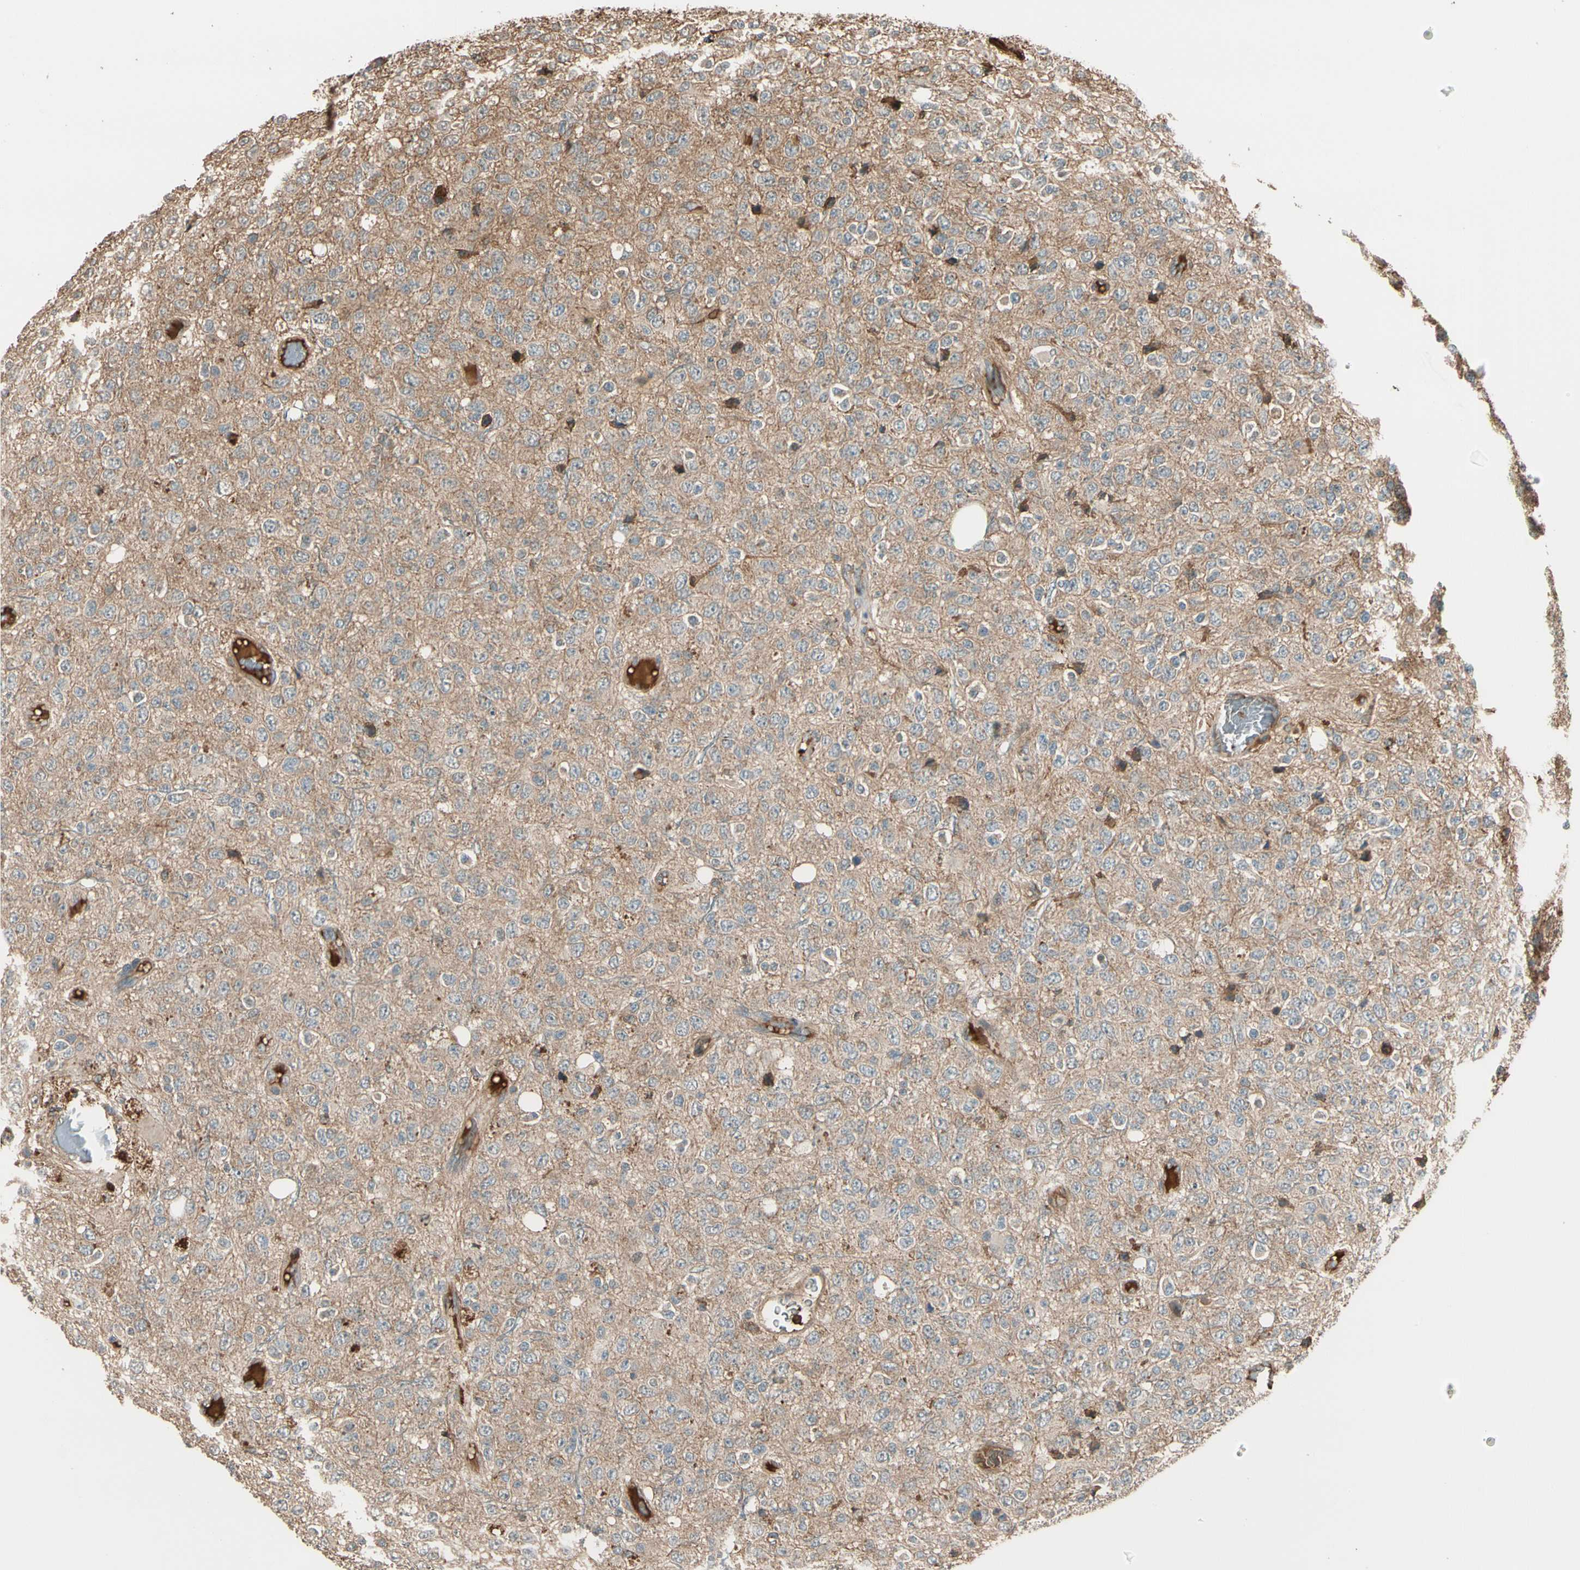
{"staining": {"intensity": "weak", "quantity": "25%-75%", "location": "cytoplasmic/membranous"}, "tissue": "glioma", "cell_type": "Tumor cells", "image_type": "cancer", "snomed": [{"axis": "morphology", "description": "Glioma, malignant, High grade"}, {"axis": "topography", "description": "pancreas cauda"}], "caption": "Protein staining exhibits weak cytoplasmic/membranous expression in about 25%-75% of tumor cells in glioma.", "gene": "STX11", "patient": {"sex": "male", "age": 60}}